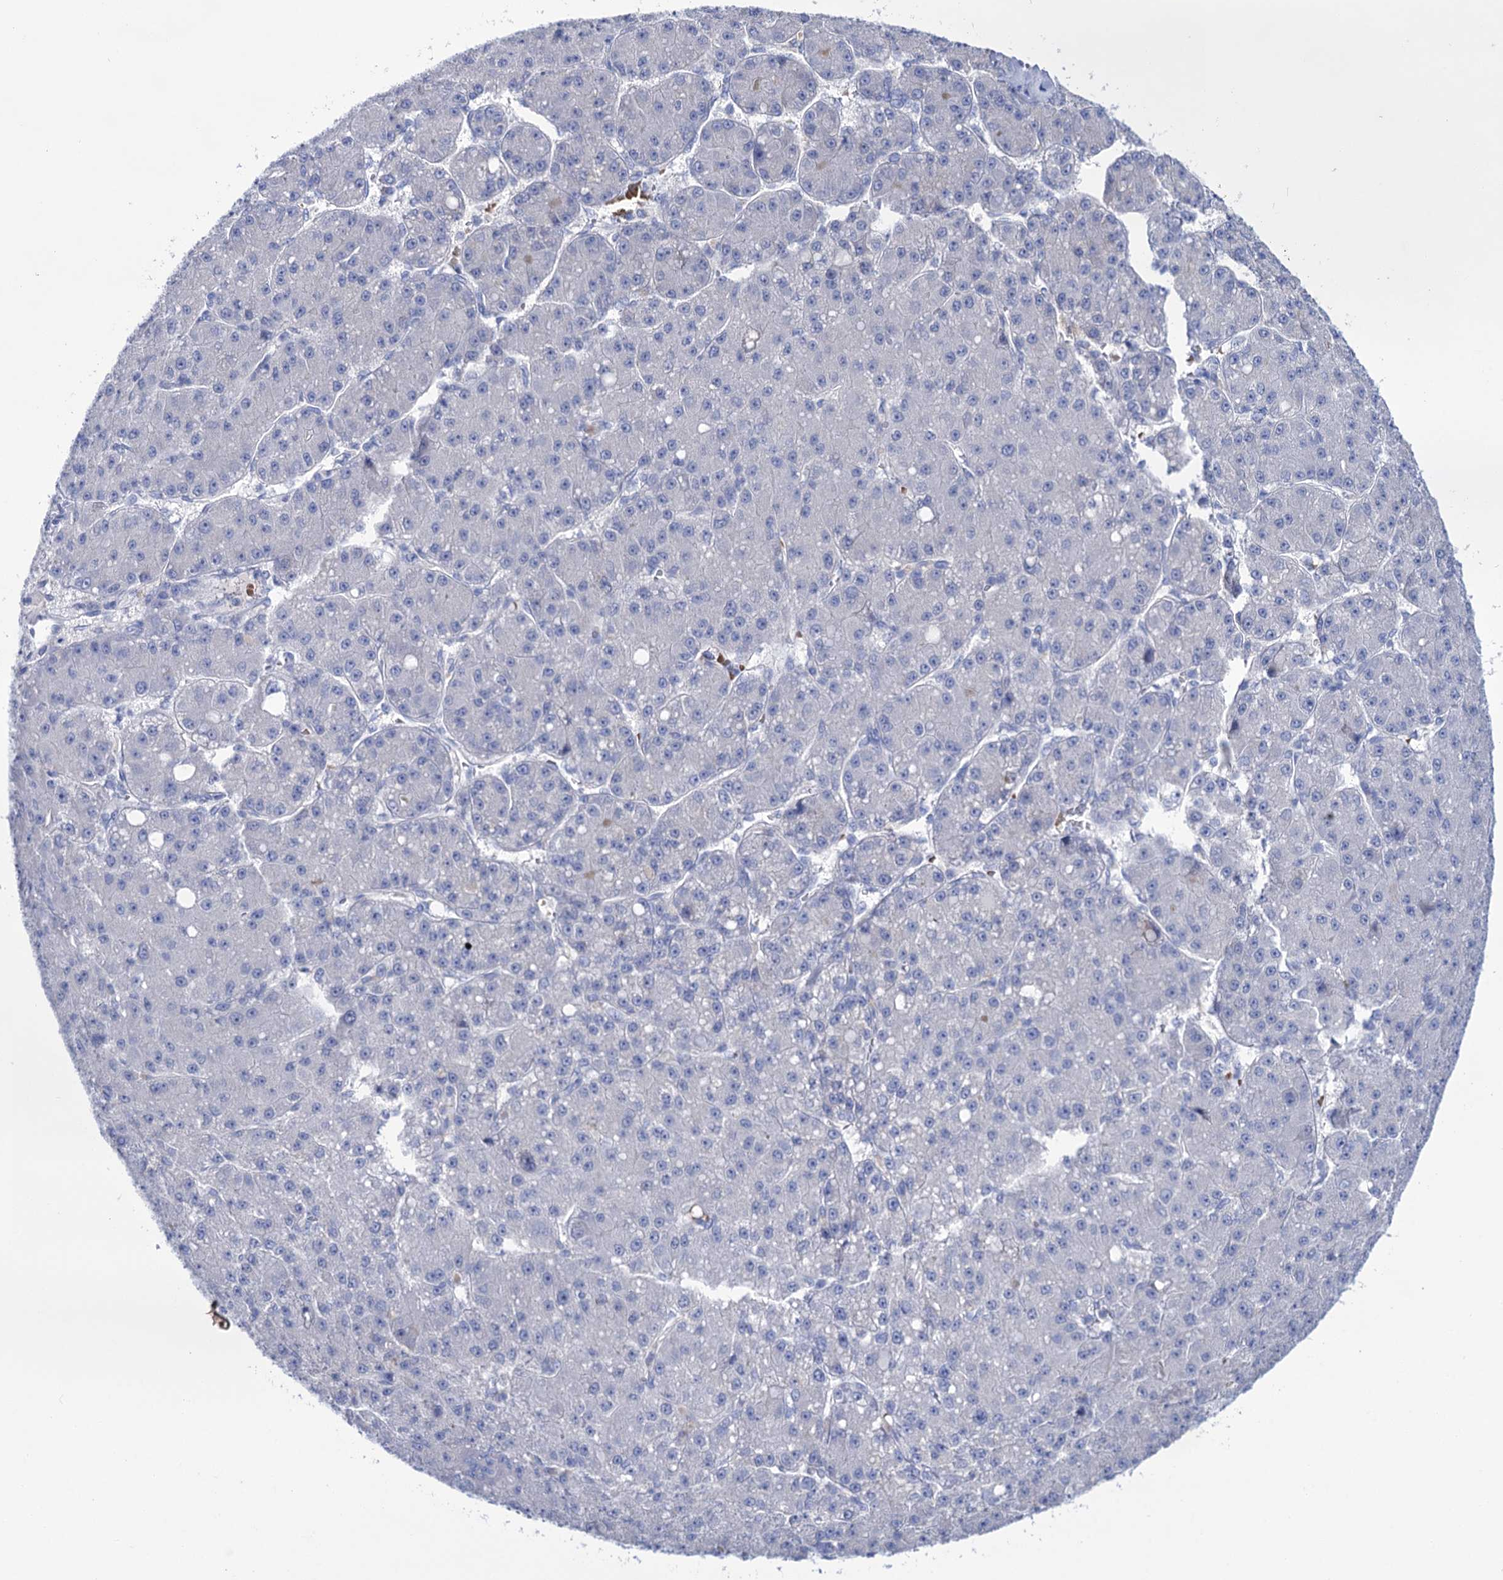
{"staining": {"intensity": "negative", "quantity": "none", "location": "none"}, "tissue": "liver cancer", "cell_type": "Tumor cells", "image_type": "cancer", "snomed": [{"axis": "morphology", "description": "Carcinoma, Hepatocellular, NOS"}, {"axis": "topography", "description": "Liver"}], "caption": "Micrograph shows no significant protein positivity in tumor cells of liver cancer.", "gene": "YARS2", "patient": {"sex": "male", "age": 67}}